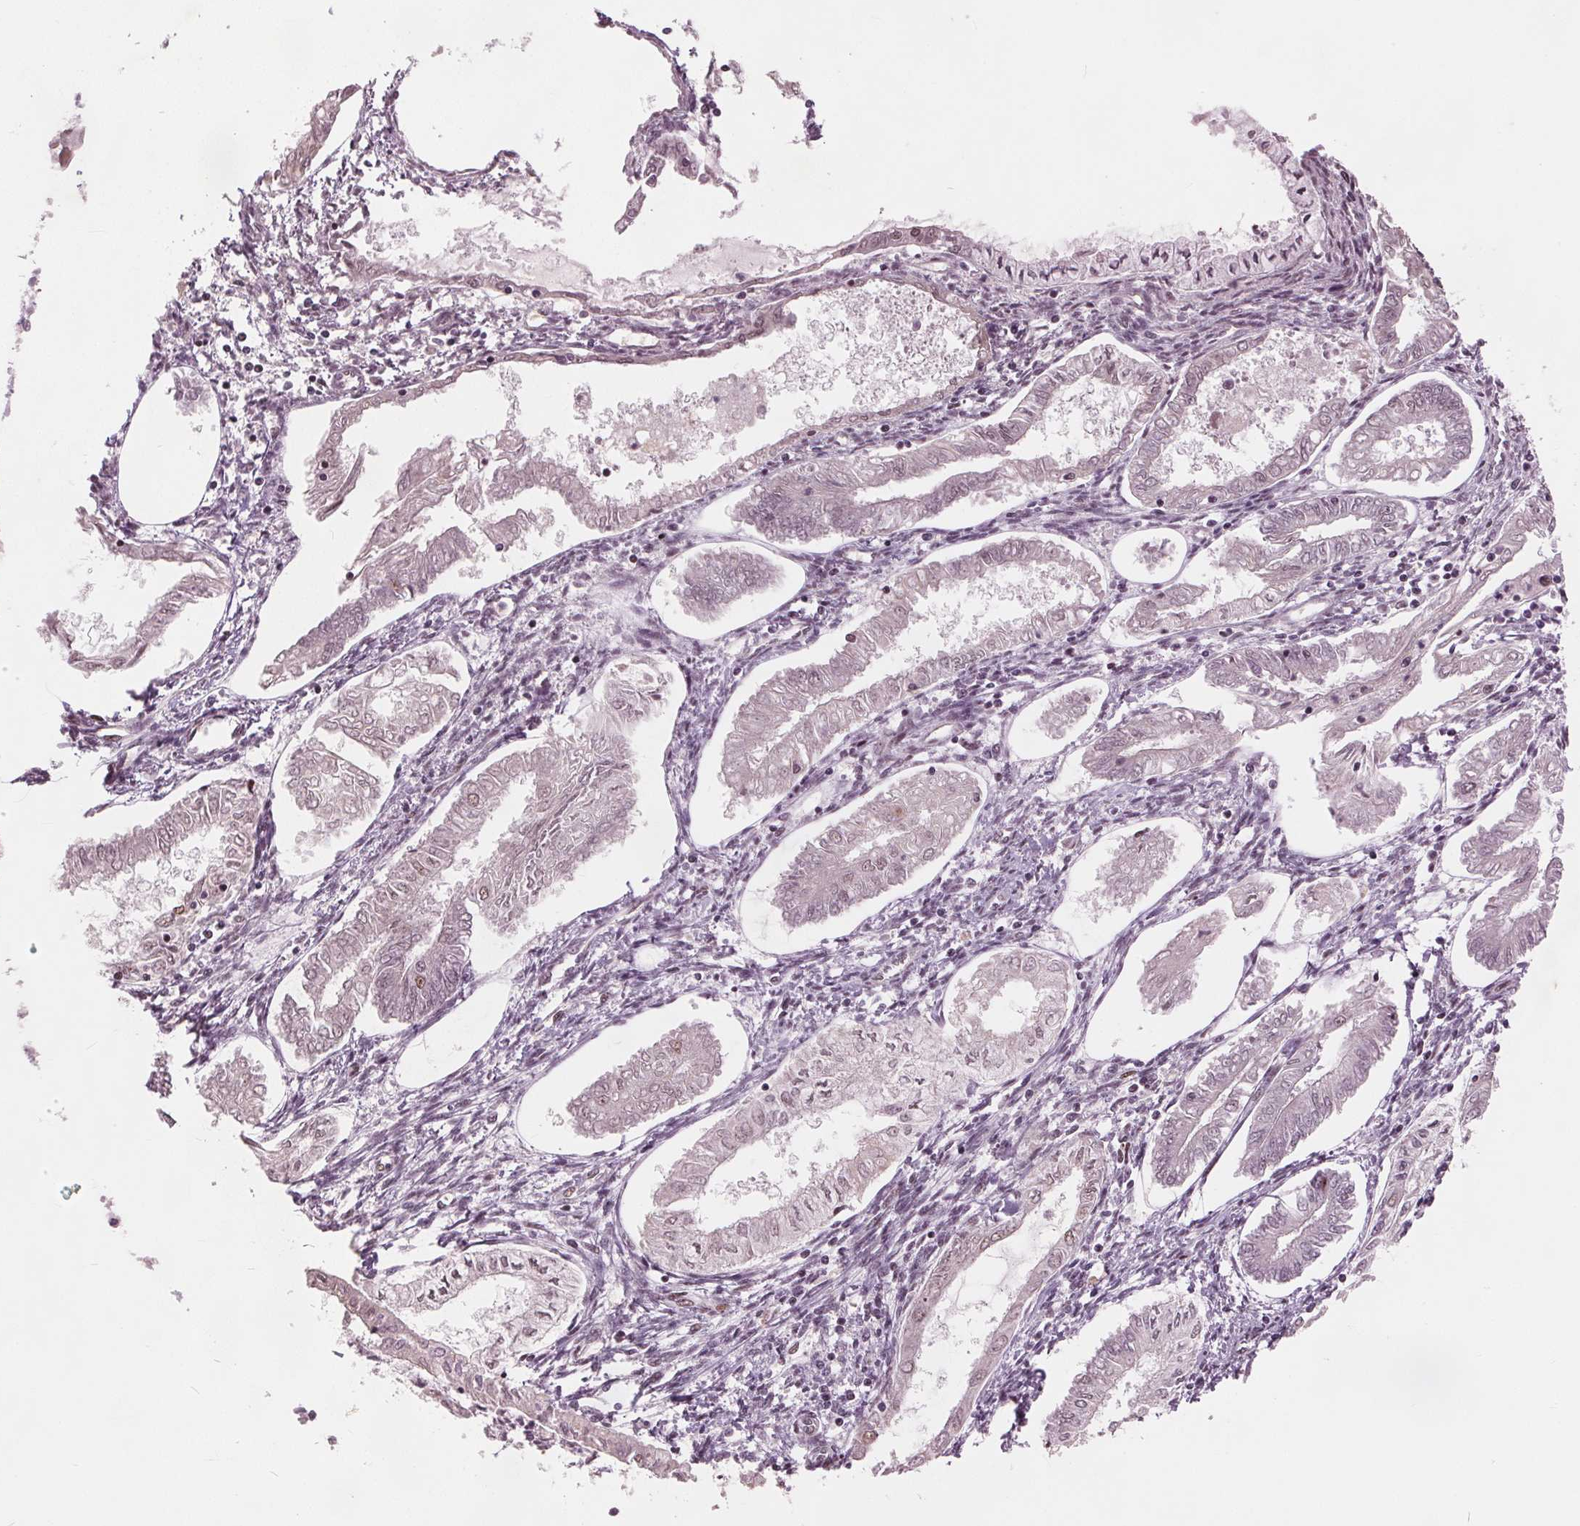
{"staining": {"intensity": "negative", "quantity": "none", "location": "none"}, "tissue": "endometrial cancer", "cell_type": "Tumor cells", "image_type": "cancer", "snomed": [{"axis": "morphology", "description": "Adenocarcinoma, NOS"}, {"axis": "topography", "description": "Endometrium"}], "caption": "Image shows no protein expression in tumor cells of endometrial cancer tissue. (Brightfield microscopy of DAB (3,3'-diaminobenzidine) immunohistochemistry (IHC) at high magnification).", "gene": "TTC34", "patient": {"sex": "female", "age": 68}}